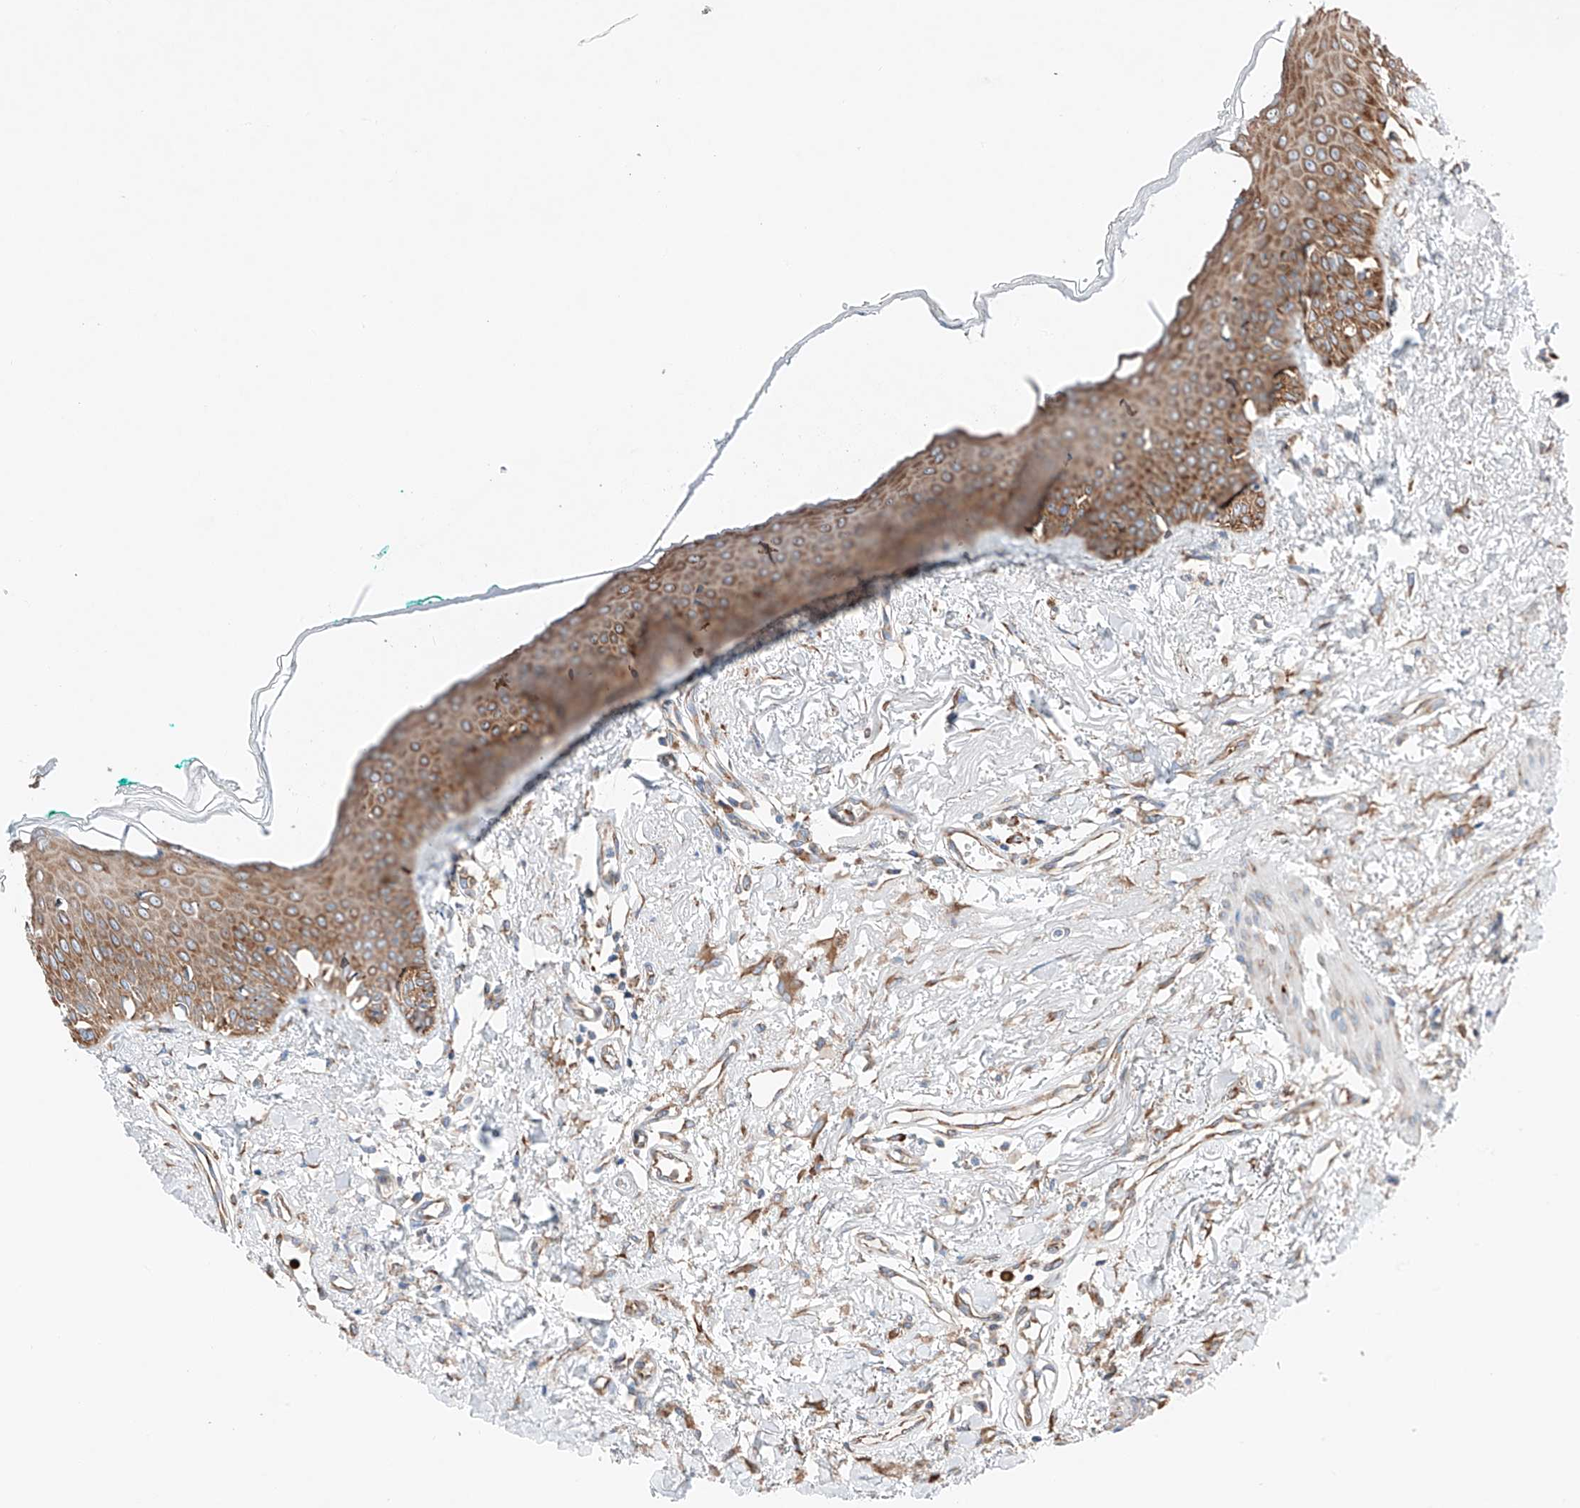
{"staining": {"intensity": "moderate", "quantity": ">75%", "location": "cytoplasmic/membranous"}, "tissue": "oral mucosa", "cell_type": "Squamous epithelial cells", "image_type": "normal", "snomed": [{"axis": "morphology", "description": "Normal tissue, NOS"}, {"axis": "topography", "description": "Oral tissue"}], "caption": "Moderate cytoplasmic/membranous protein staining is present in about >75% of squamous epithelial cells in oral mucosa. The protein is shown in brown color, while the nuclei are stained blue.", "gene": "CRELD1", "patient": {"sex": "female", "age": 70}}